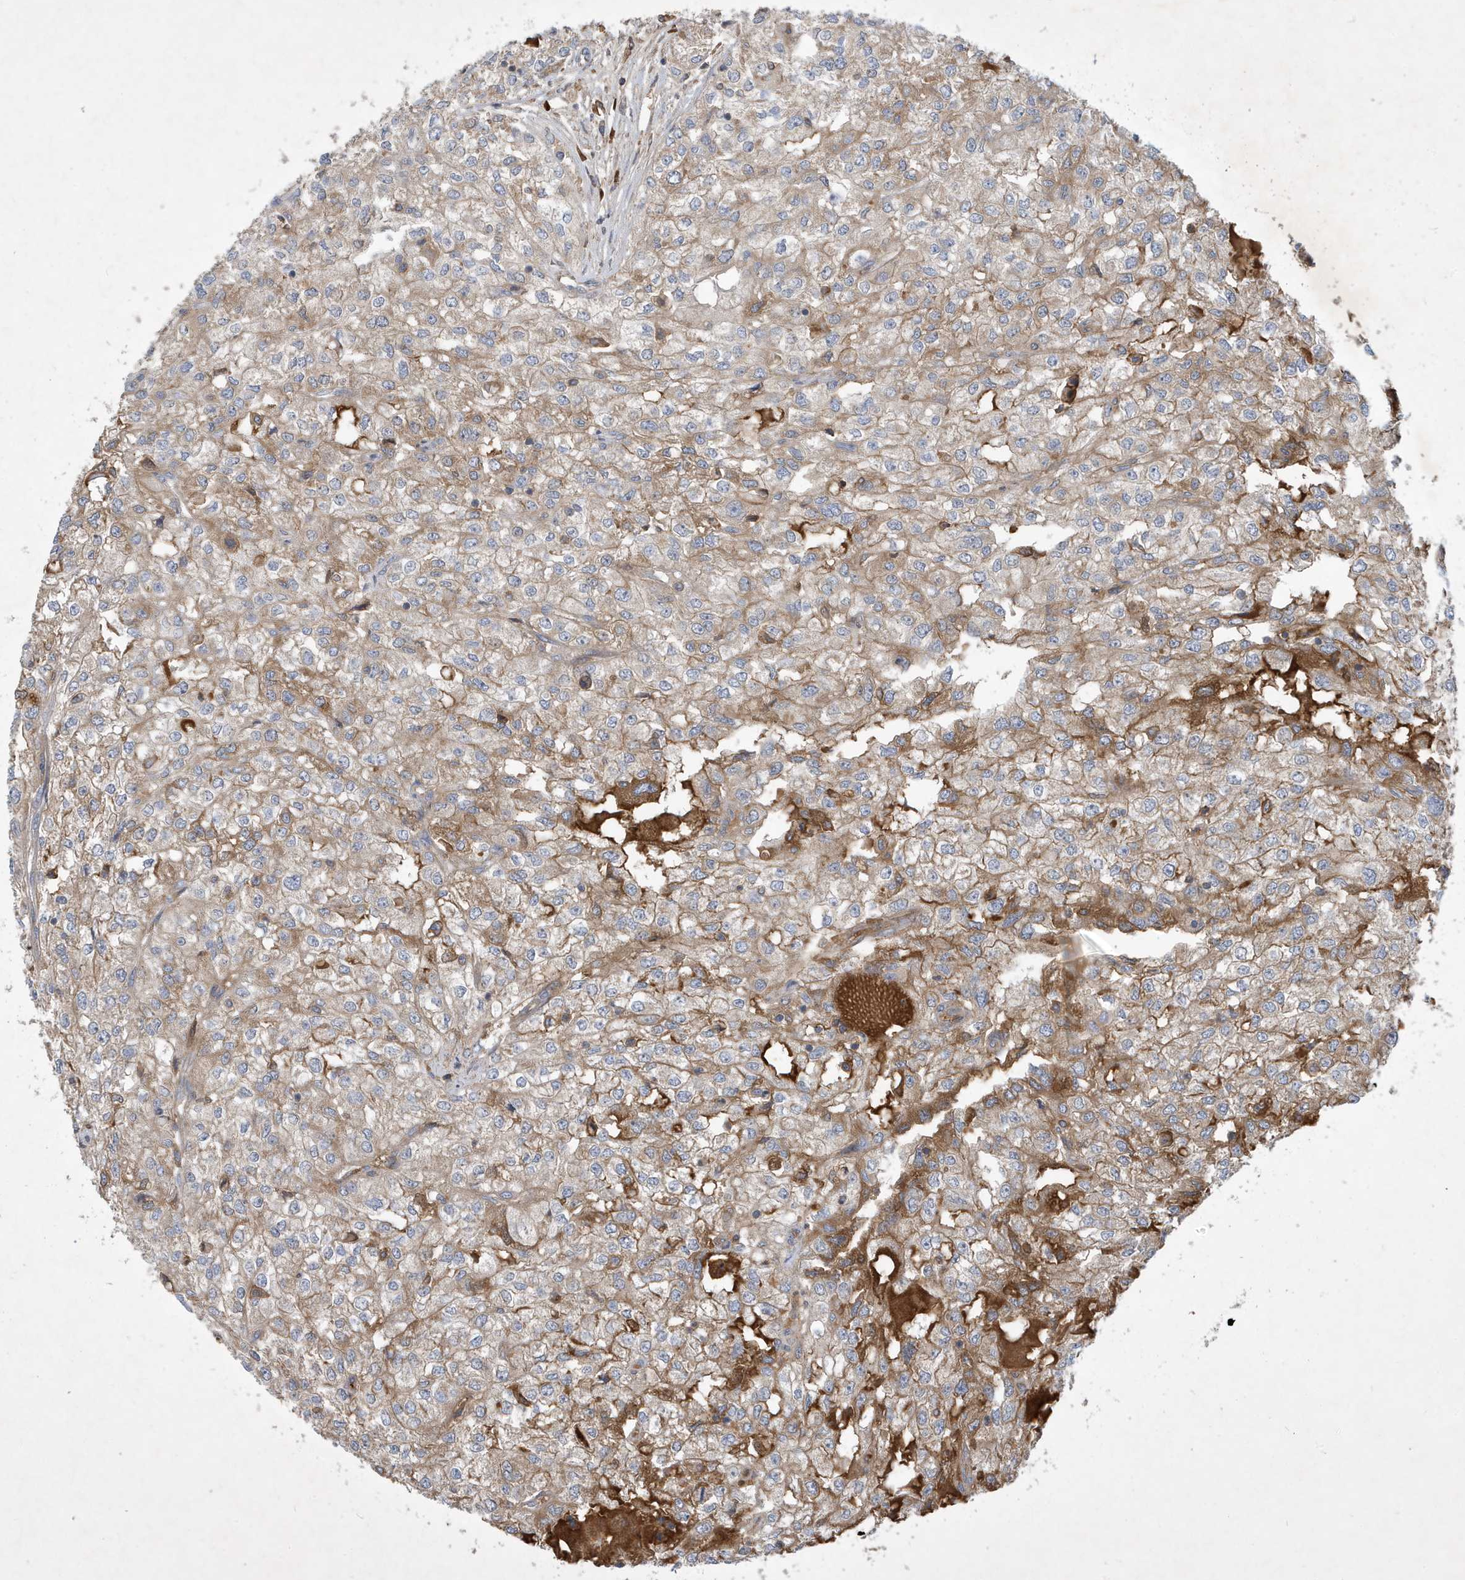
{"staining": {"intensity": "moderate", "quantity": "<25%", "location": "cytoplasmic/membranous"}, "tissue": "renal cancer", "cell_type": "Tumor cells", "image_type": "cancer", "snomed": [{"axis": "morphology", "description": "Adenocarcinoma, NOS"}, {"axis": "topography", "description": "Kidney"}], "caption": "Renal adenocarcinoma stained with a protein marker exhibits moderate staining in tumor cells.", "gene": "STK19", "patient": {"sex": "female", "age": 54}}